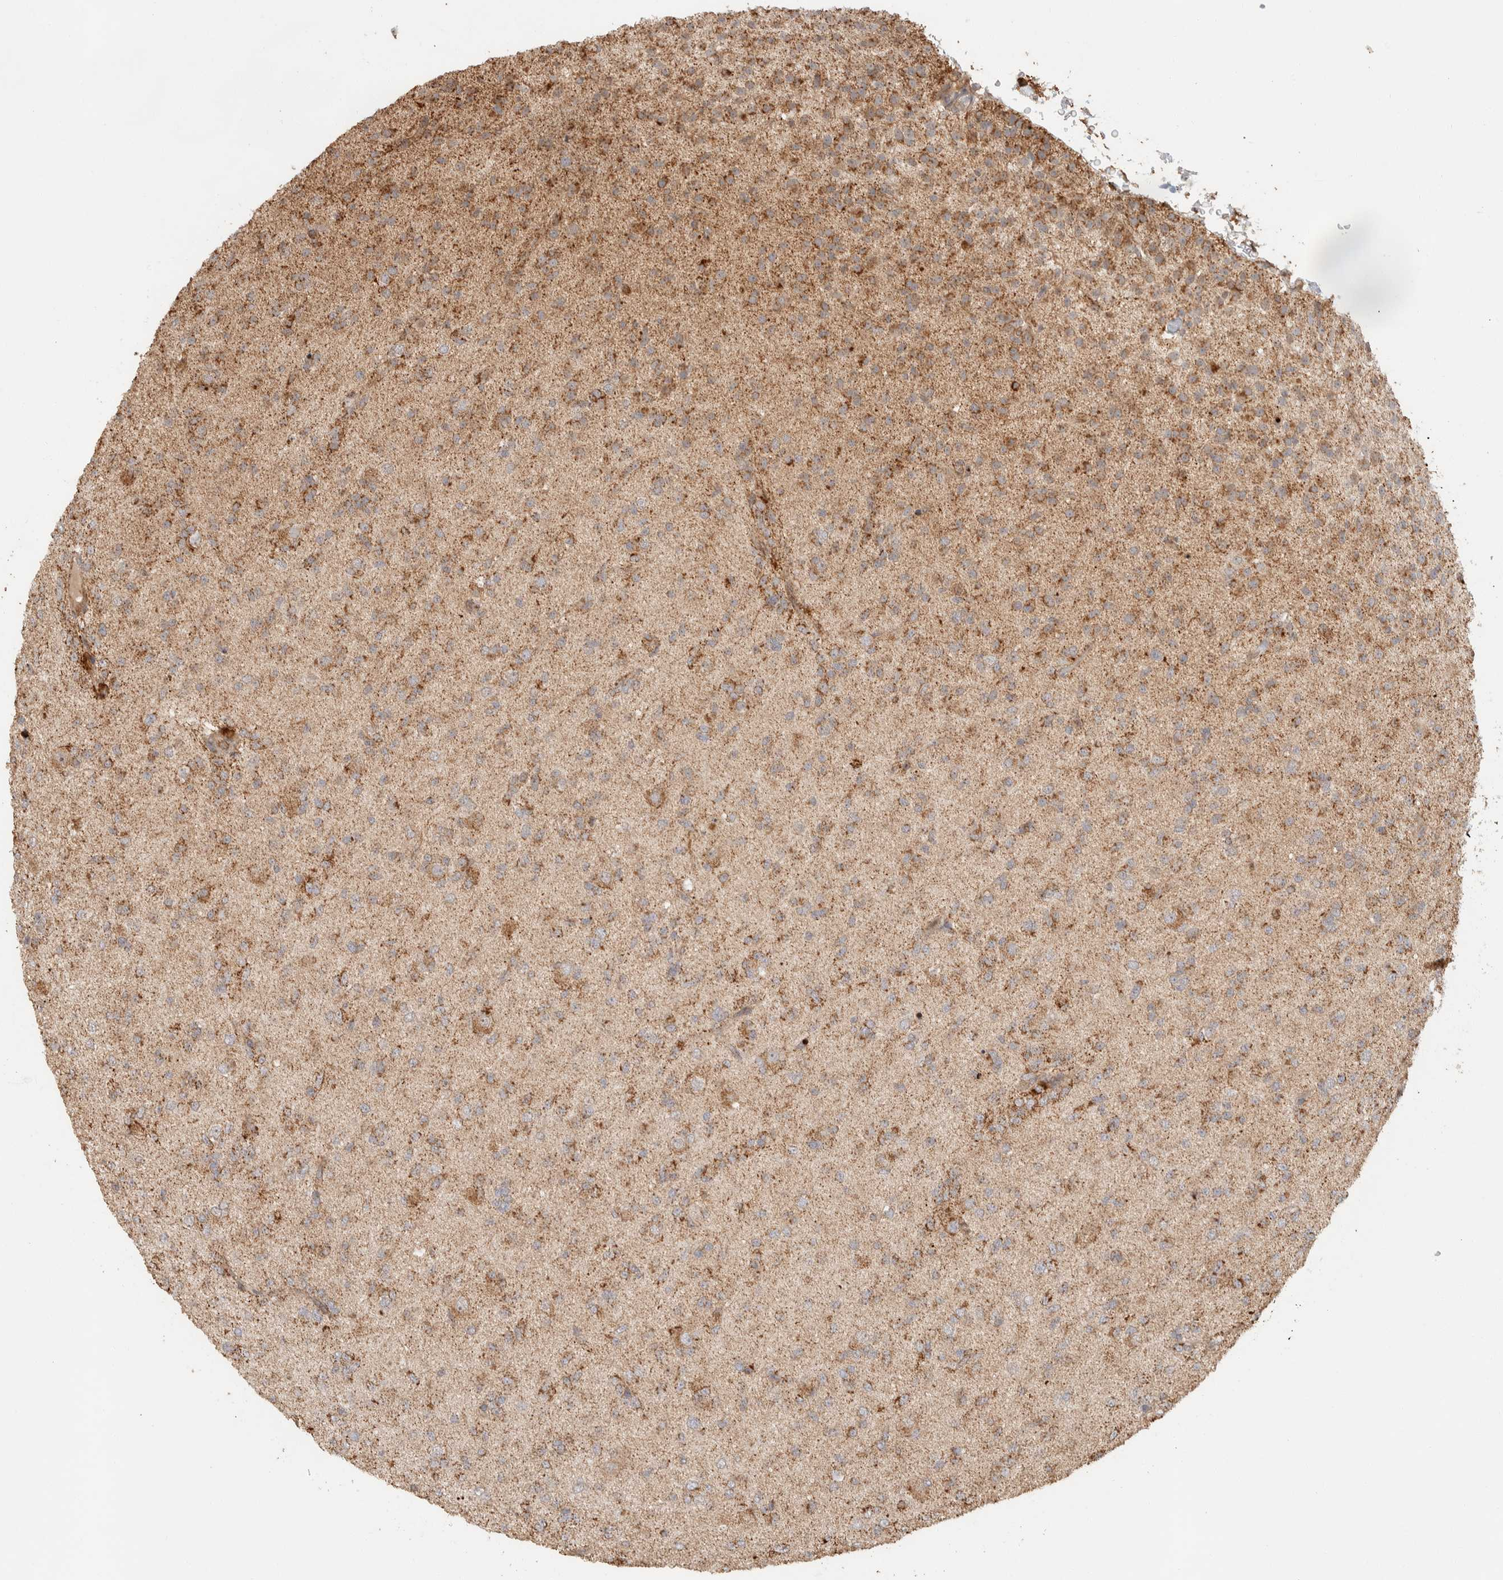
{"staining": {"intensity": "weak", "quantity": ">75%", "location": "cytoplasmic/membranous"}, "tissue": "glioma", "cell_type": "Tumor cells", "image_type": "cancer", "snomed": [{"axis": "morphology", "description": "Glioma, malignant, Low grade"}, {"axis": "topography", "description": "Brain"}], "caption": "Immunohistochemical staining of malignant glioma (low-grade) shows low levels of weak cytoplasmic/membranous protein expression in approximately >75% of tumor cells.", "gene": "KIF9", "patient": {"sex": "male", "age": 65}}